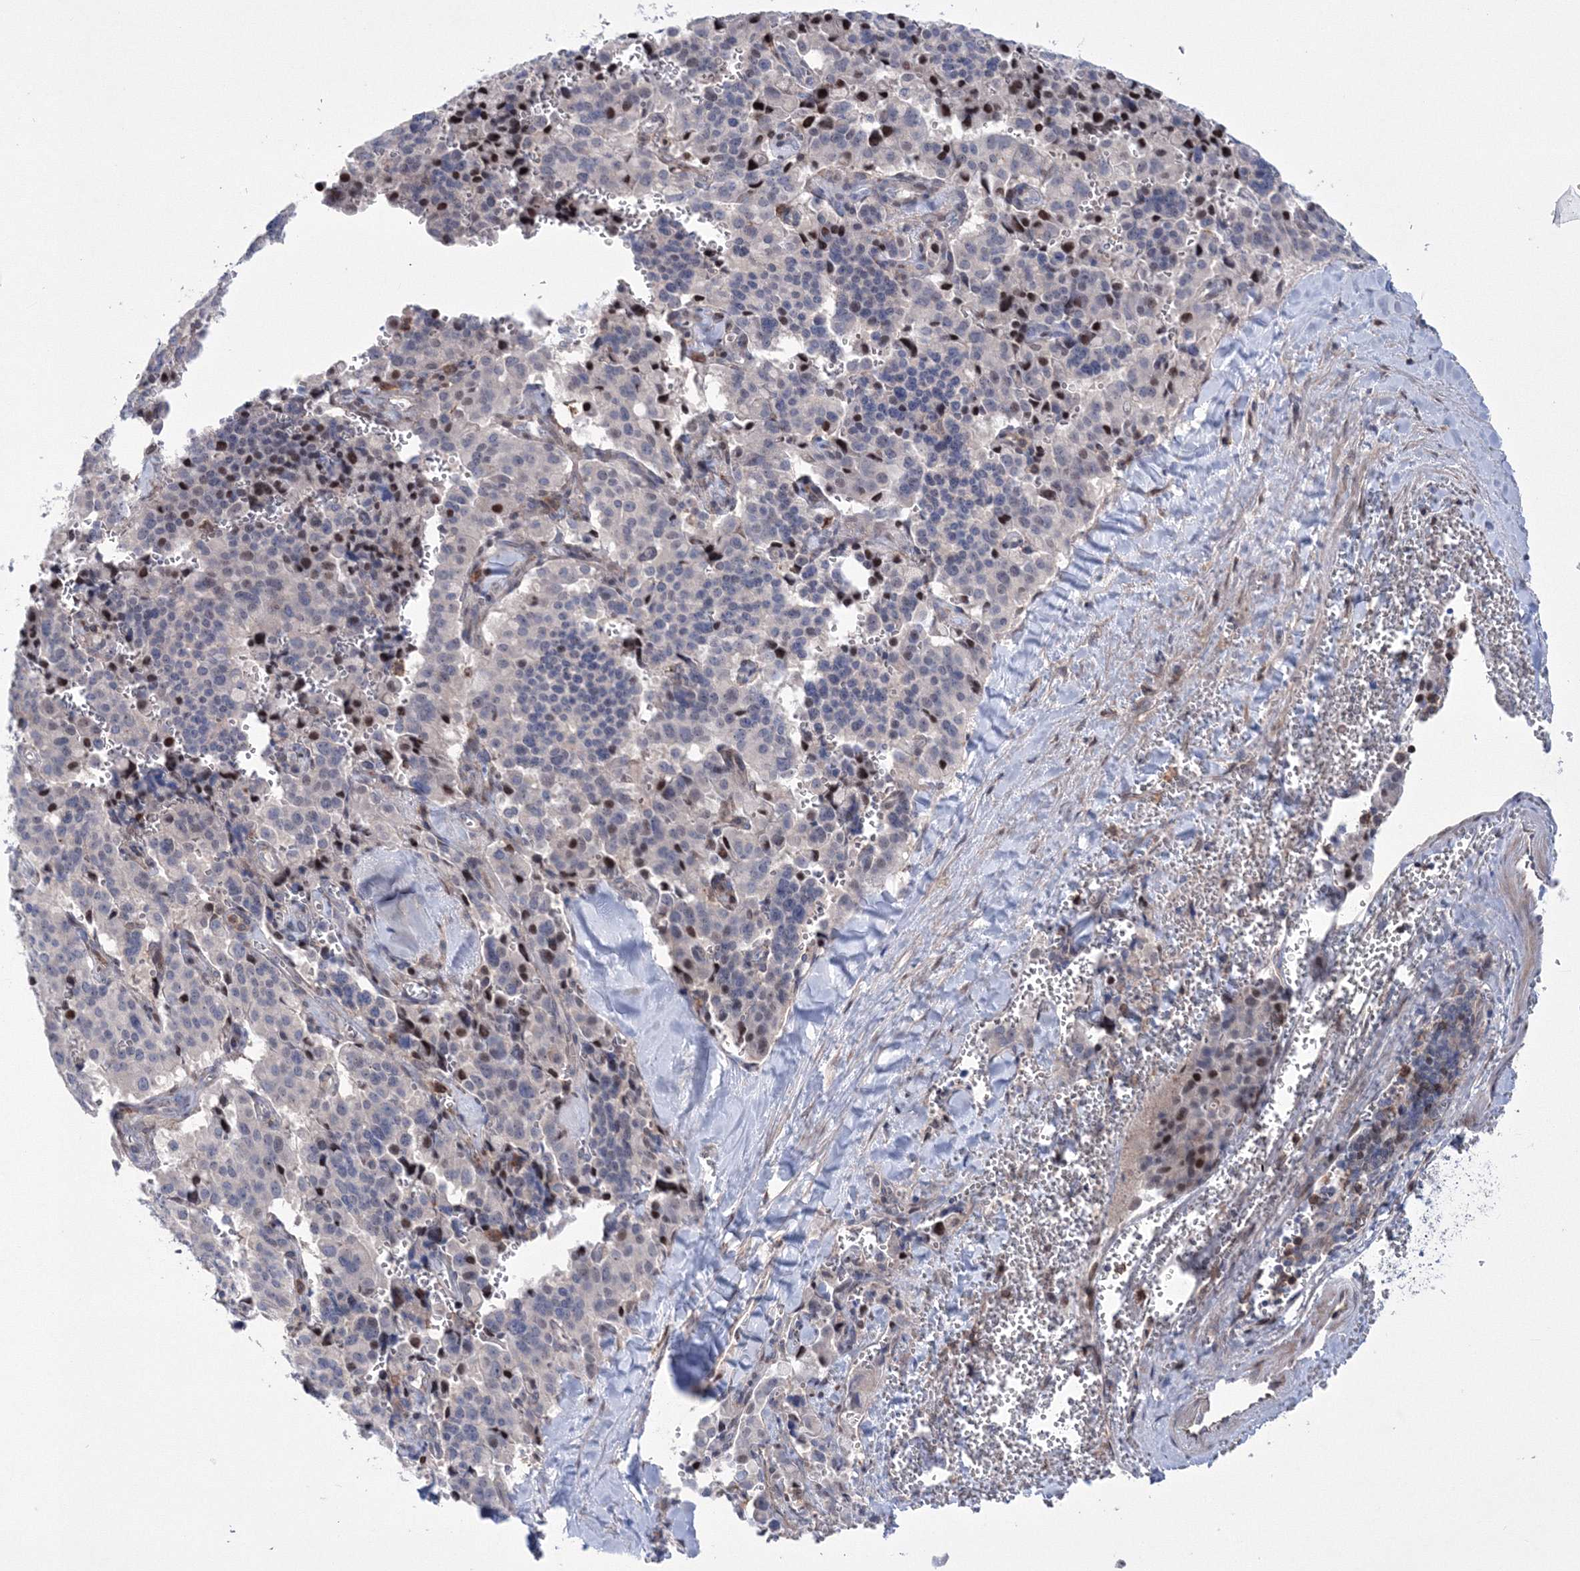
{"staining": {"intensity": "moderate", "quantity": "<25%", "location": "nuclear"}, "tissue": "pancreatic cancer", "cell_type": "Tumor cells", "image_type": "cancer", "snomed": [{"axis": "morphology", "description": "Adenocarcinoma, NOS"}, {"axis": "topography", "description": "Pancreas"}], "caption": "Immunohistochemical staining of pancreatic cancer (adenocarcinoma) exhibits moderate nuclear protein staining in about <25% of tumor cells.", "gene": "RNPEPL1", "patient": {"sex": "male", "age": 65}}